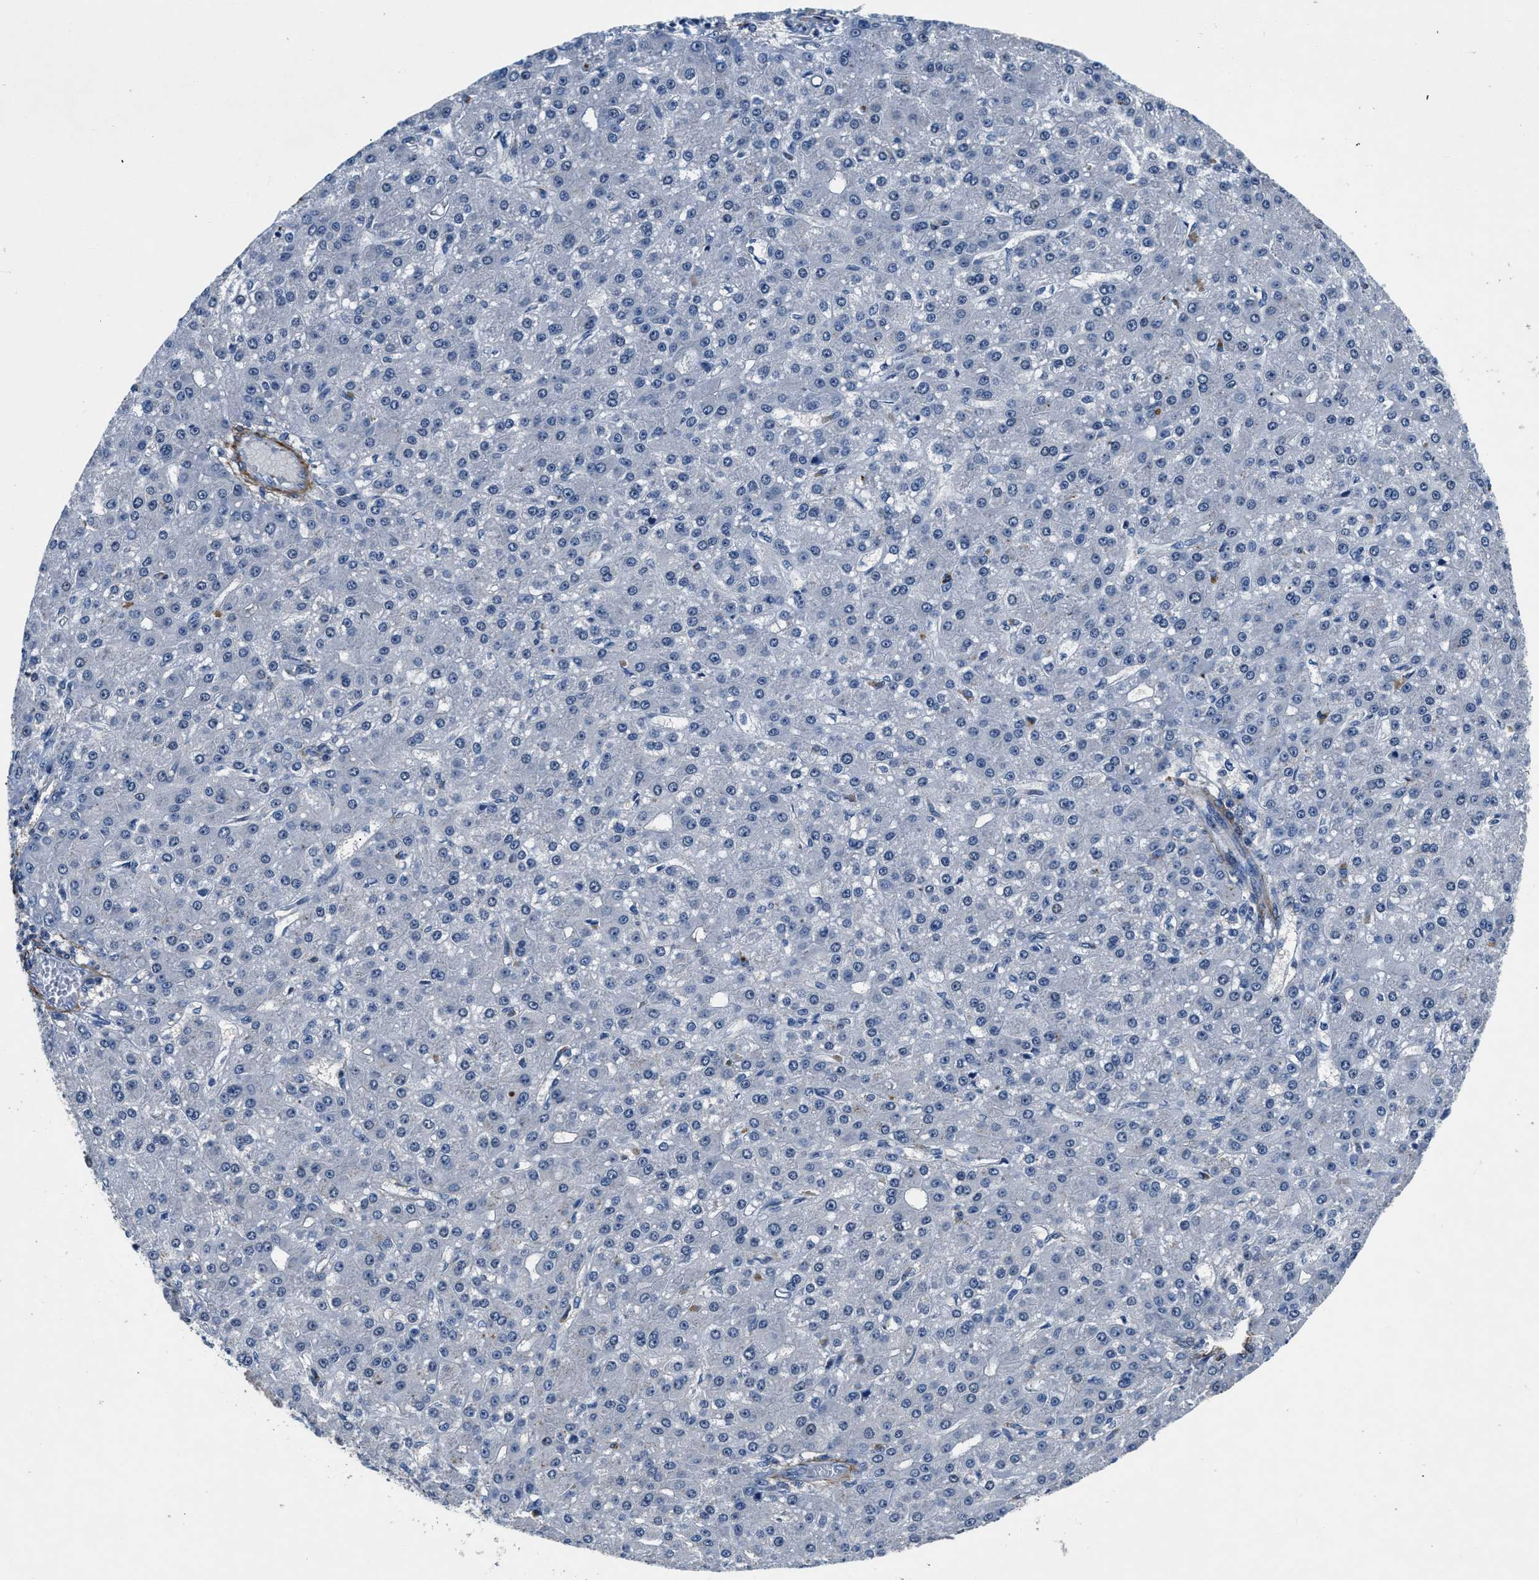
{"staining": {"intensity": "negative", "quantity": "none", "location": "none"}, "tissue": "liver cancer", "cell_type": "Tumor cells", "image_type": "cancer", "snomed": [{"axis": "morphology", "description": "Carcinoma, Hepatocellular, NOS"}, {"axis": "topography", "description": "Liver"}], "caption": "Micrograph shows no significant protein expression in tumor cells of liver hepatocellular carcinoma.", "gene": "LANCL2", "patient": {"sex": "male", "age": 67}}